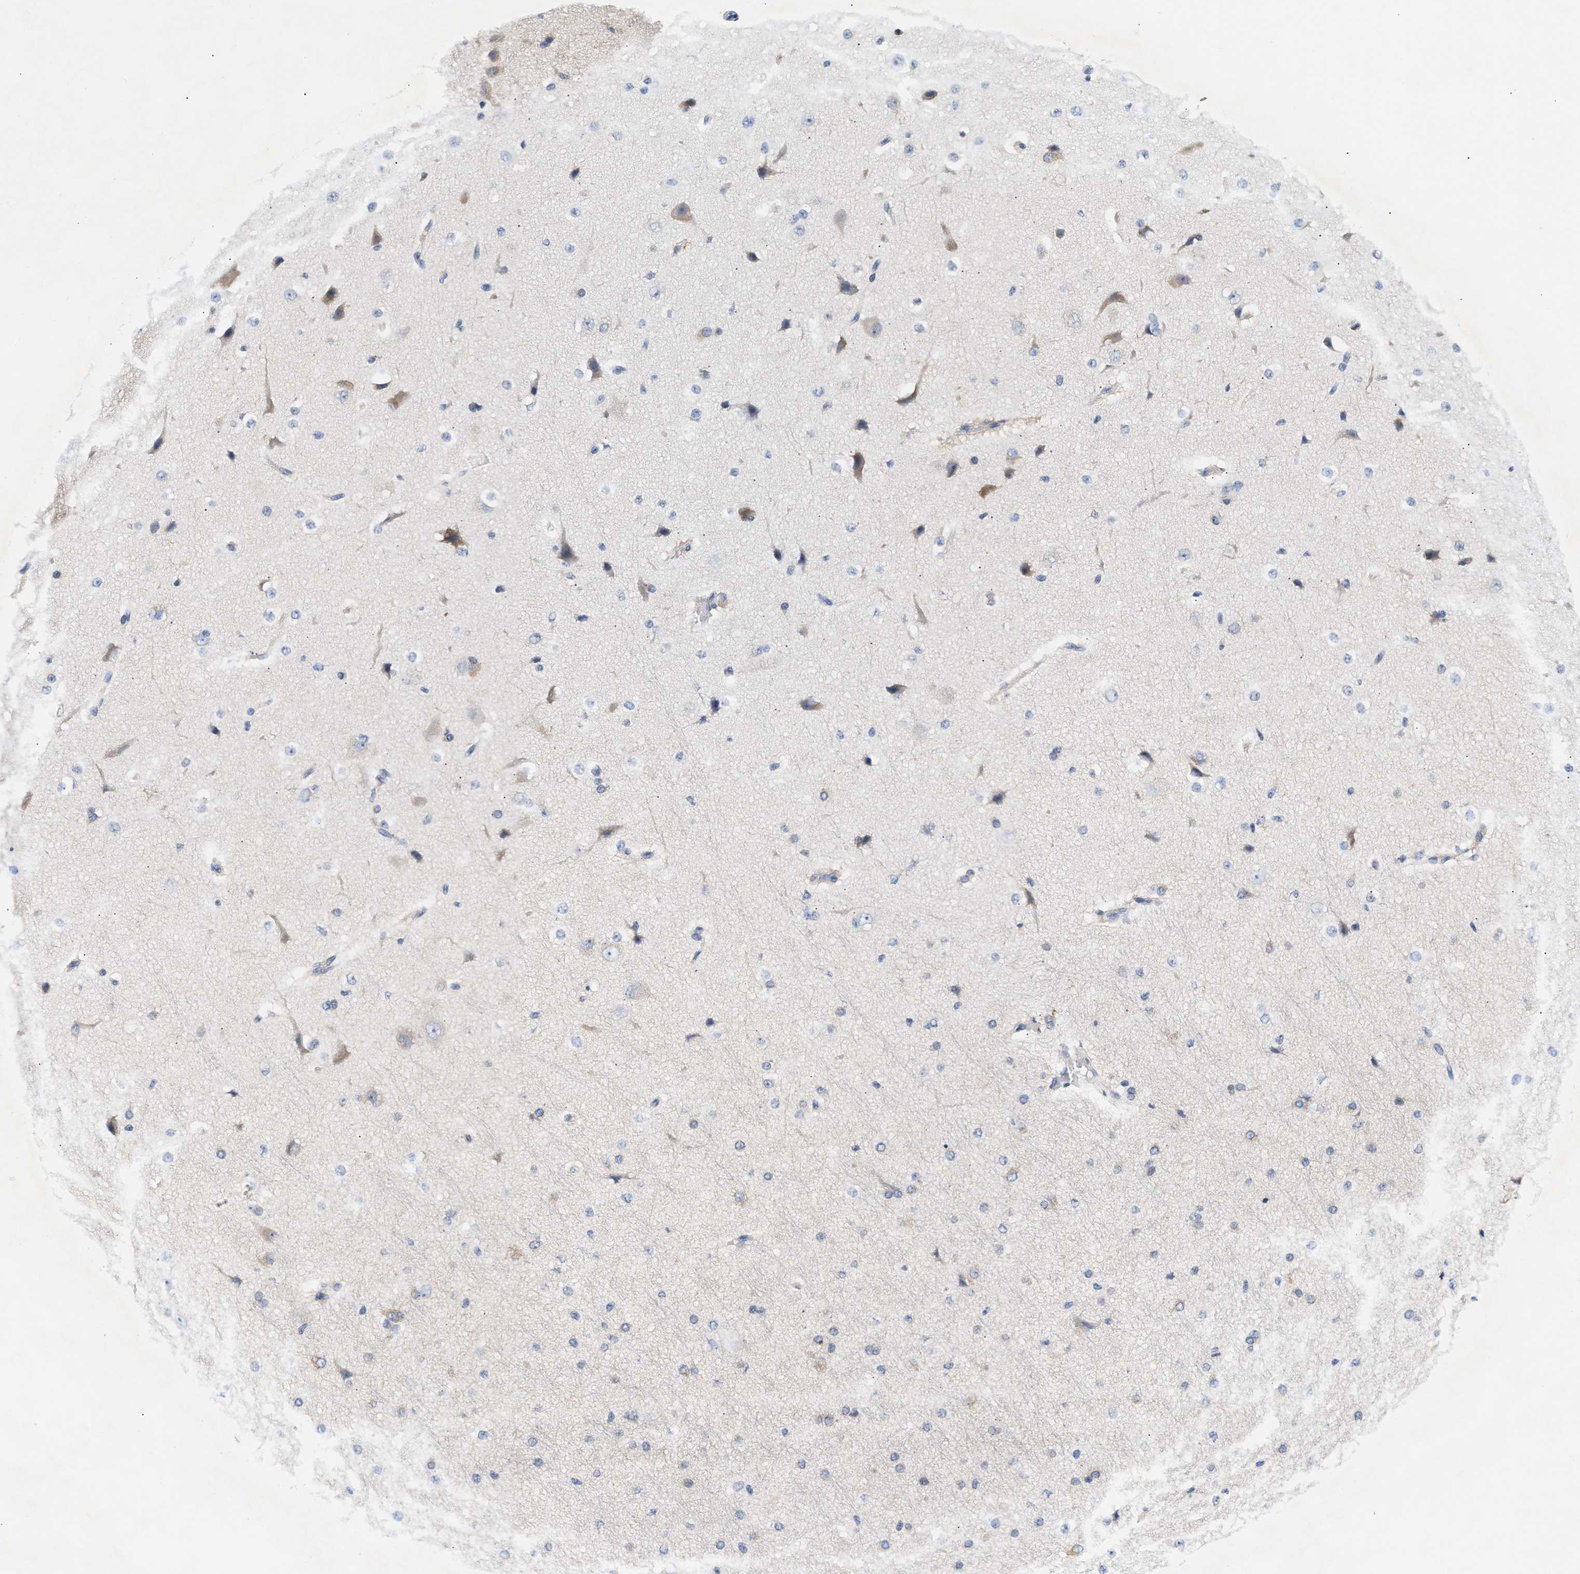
{"staining": {"intensity": "moderate", "quantity": "25%-75%", "location": "cytoplasmic/membranous"}, "tissue": "cerebral cortex", "cell_type": "Endothelial cells", "image_type": "normal", "snomed": [{"axis": "morphology", "description": "Normal tissue, NOS"}, {"axis": "morphology", "description": "Developmental malformation"}, {"axis": "topography", "description": "Cerebral cortex"}], "caption": "Cerebral cortex stained with DAB (3,3'-diaminobenzidine) IHC shows medium levels of moderate cytoplasmic/membranous positivity in about 25%-75% of endothelial cells. (Brightfield microscopy of DAB IHC at high magnification).", "gene": "TRIM50", "patient": {"sex": "female", "age": 30}}